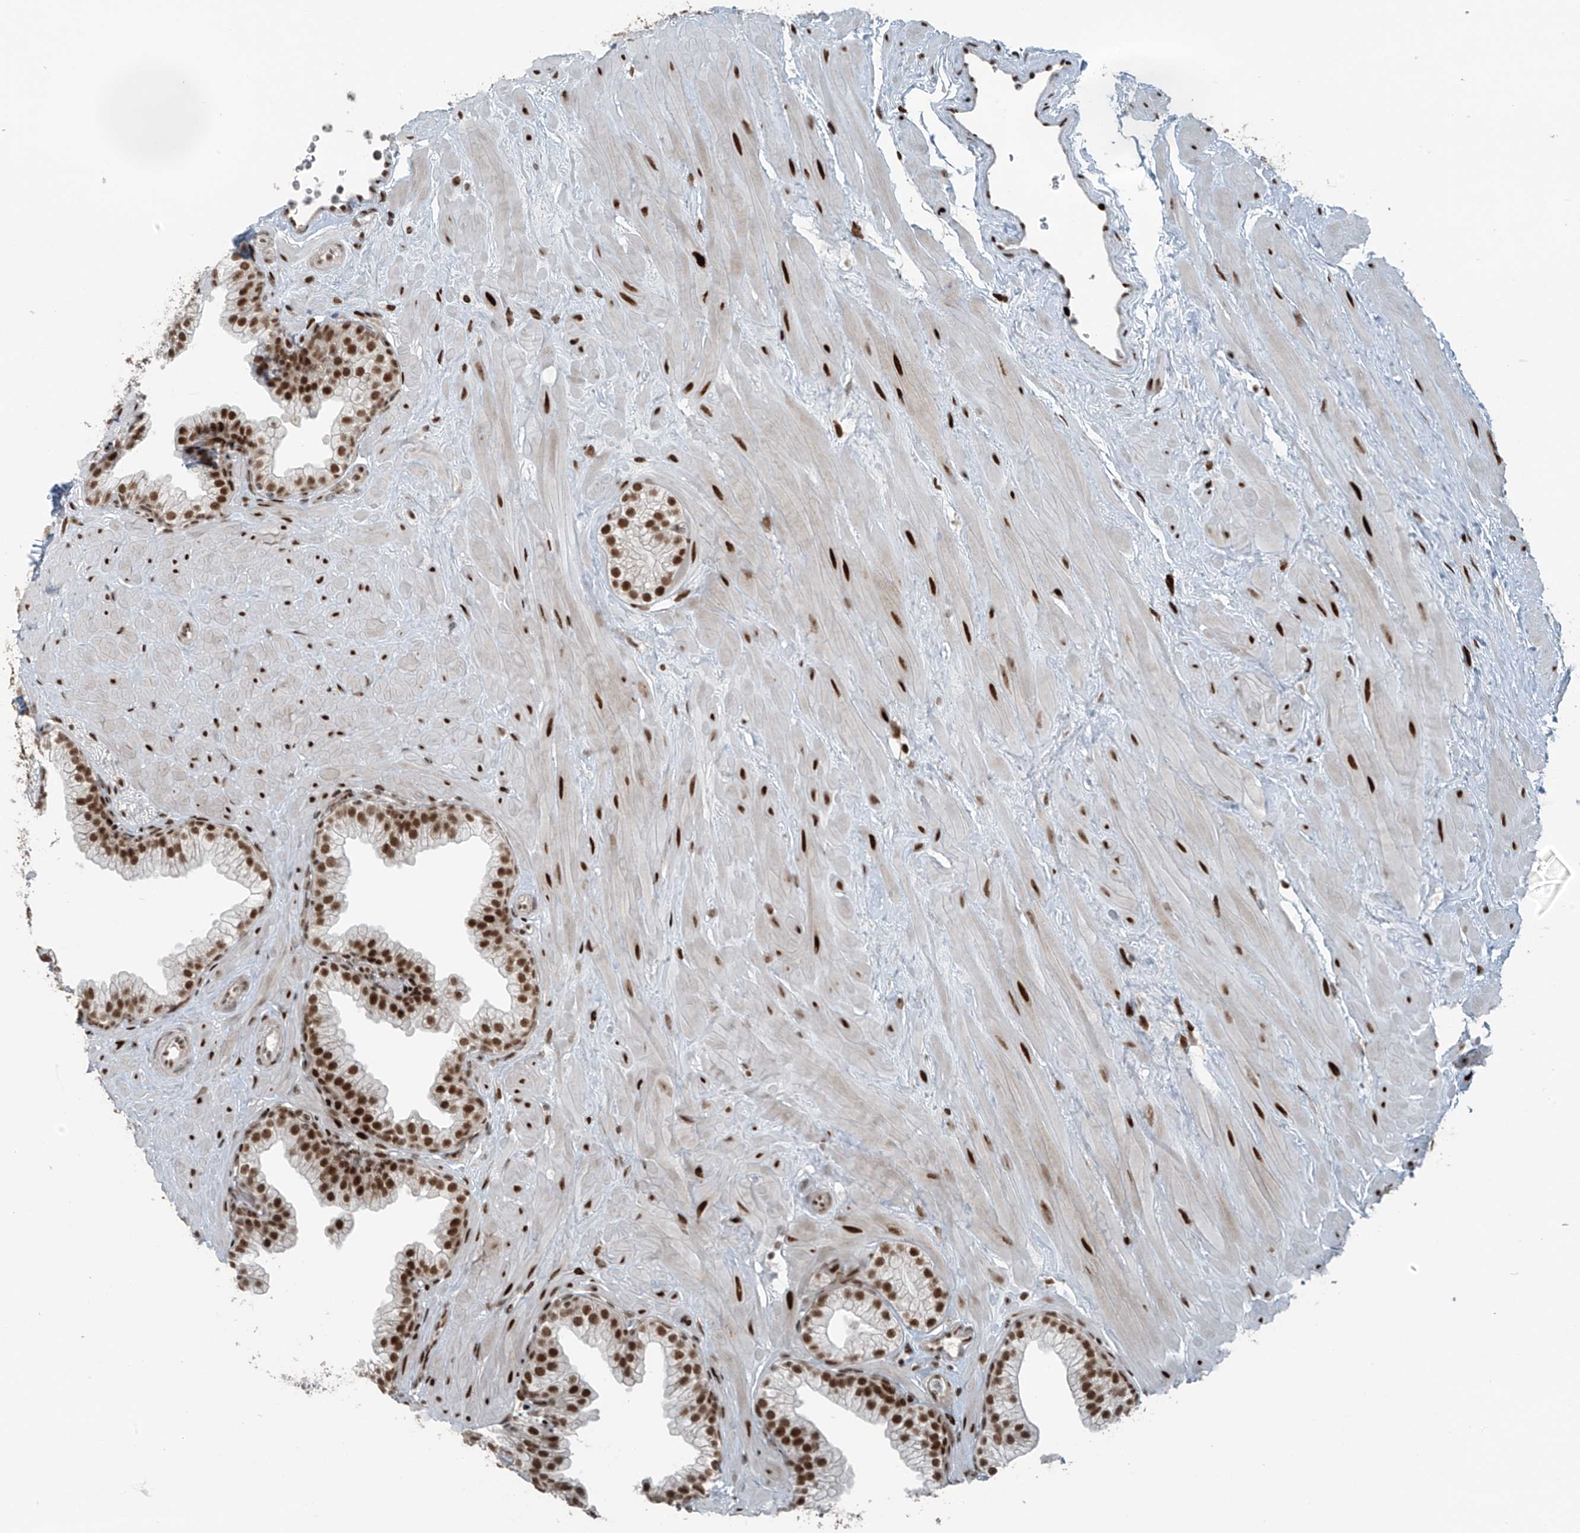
{"staining": {"intensity": "moderate", "quantity": ">75%", "location": "nuclear"}, "tissue": "prostate", "cell_type": "Glandular cells", "image_type": "normal", "snomed": [{"axis": "morphology", "description": "Normal tissue, NOS"}, {"axis": "morphology", "description": "Urothelial carcinoma, Low grade"}, {"axis": "topography", "description": "Urinary bladder"}, {"axis": "topography", "description": "Prostate"}], "caption": "High-power microscopy captured an immunohistochemistry photomicrograph of unremarkable prostate, revealing moderate nuclear staining in about >75% of glandular cells. Using DAB (3,3'-diaminobenzidine) (brown) and hematoxylin (blue) stains, captured at high magnification using brightfield microscopy.", "gene": "PCNP", "patient": {"sex": "male", "age": 60}}